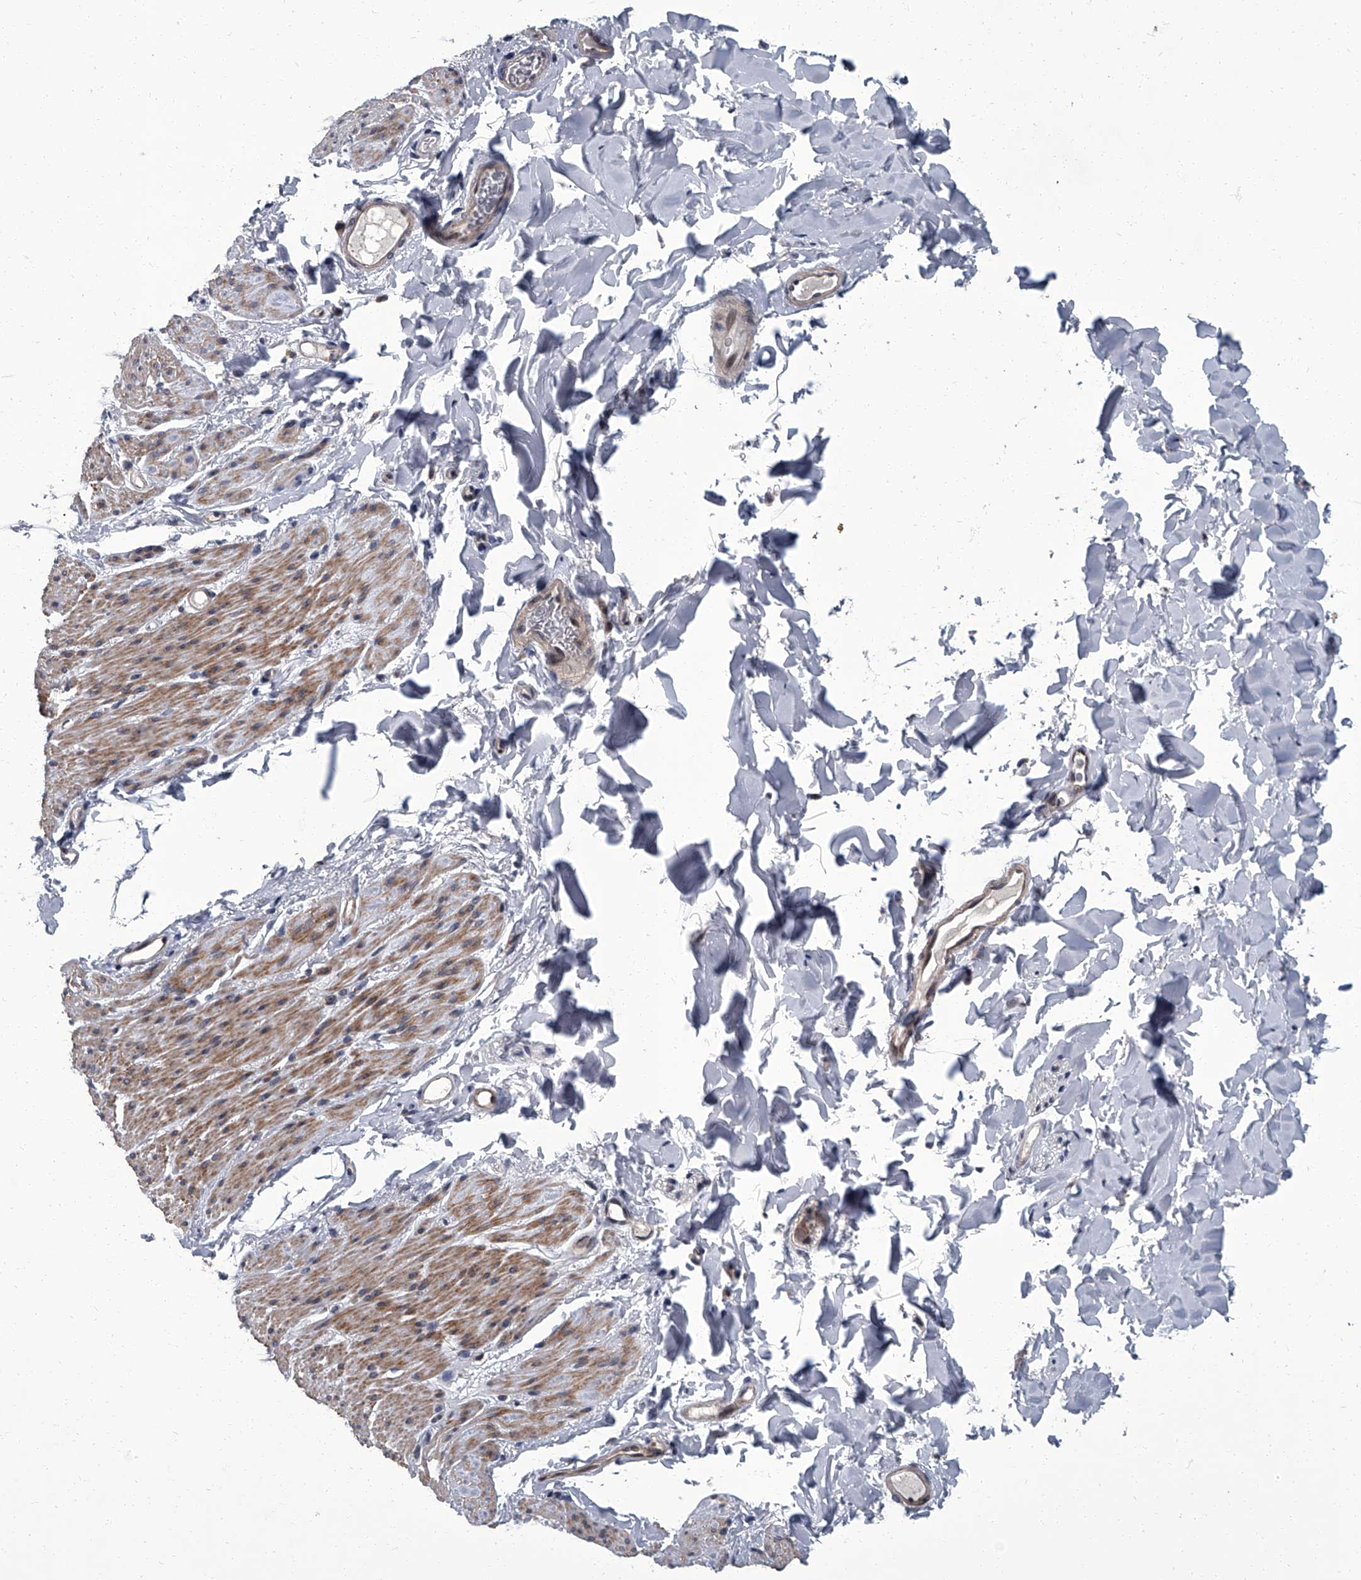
{"staining": {"intensity": "moderate", "quantity": "25%-75%", "location": "cytoplasmic/membranous"}, "tissue": "smooth muscle", "cell_type": "Smooth muscle cells", "image_type": "normal", "snomed": [{"axis": "morphology", "description": "Normal tissue, NOS"}, {"axis": "topography", "description": "Colon"}, {"axis": "topography", "description": "Peripheral nerve tissue"}], "caption": "The micrograph reveals immunohistochemical staining of benign smooth muscle. There is moderate cytoplasmic/membranous staining is seen in approximately 25%-75% of smooth muscle cells.", "gene": "ZNF274", "patient": {"sex": "female", "age": 61}}